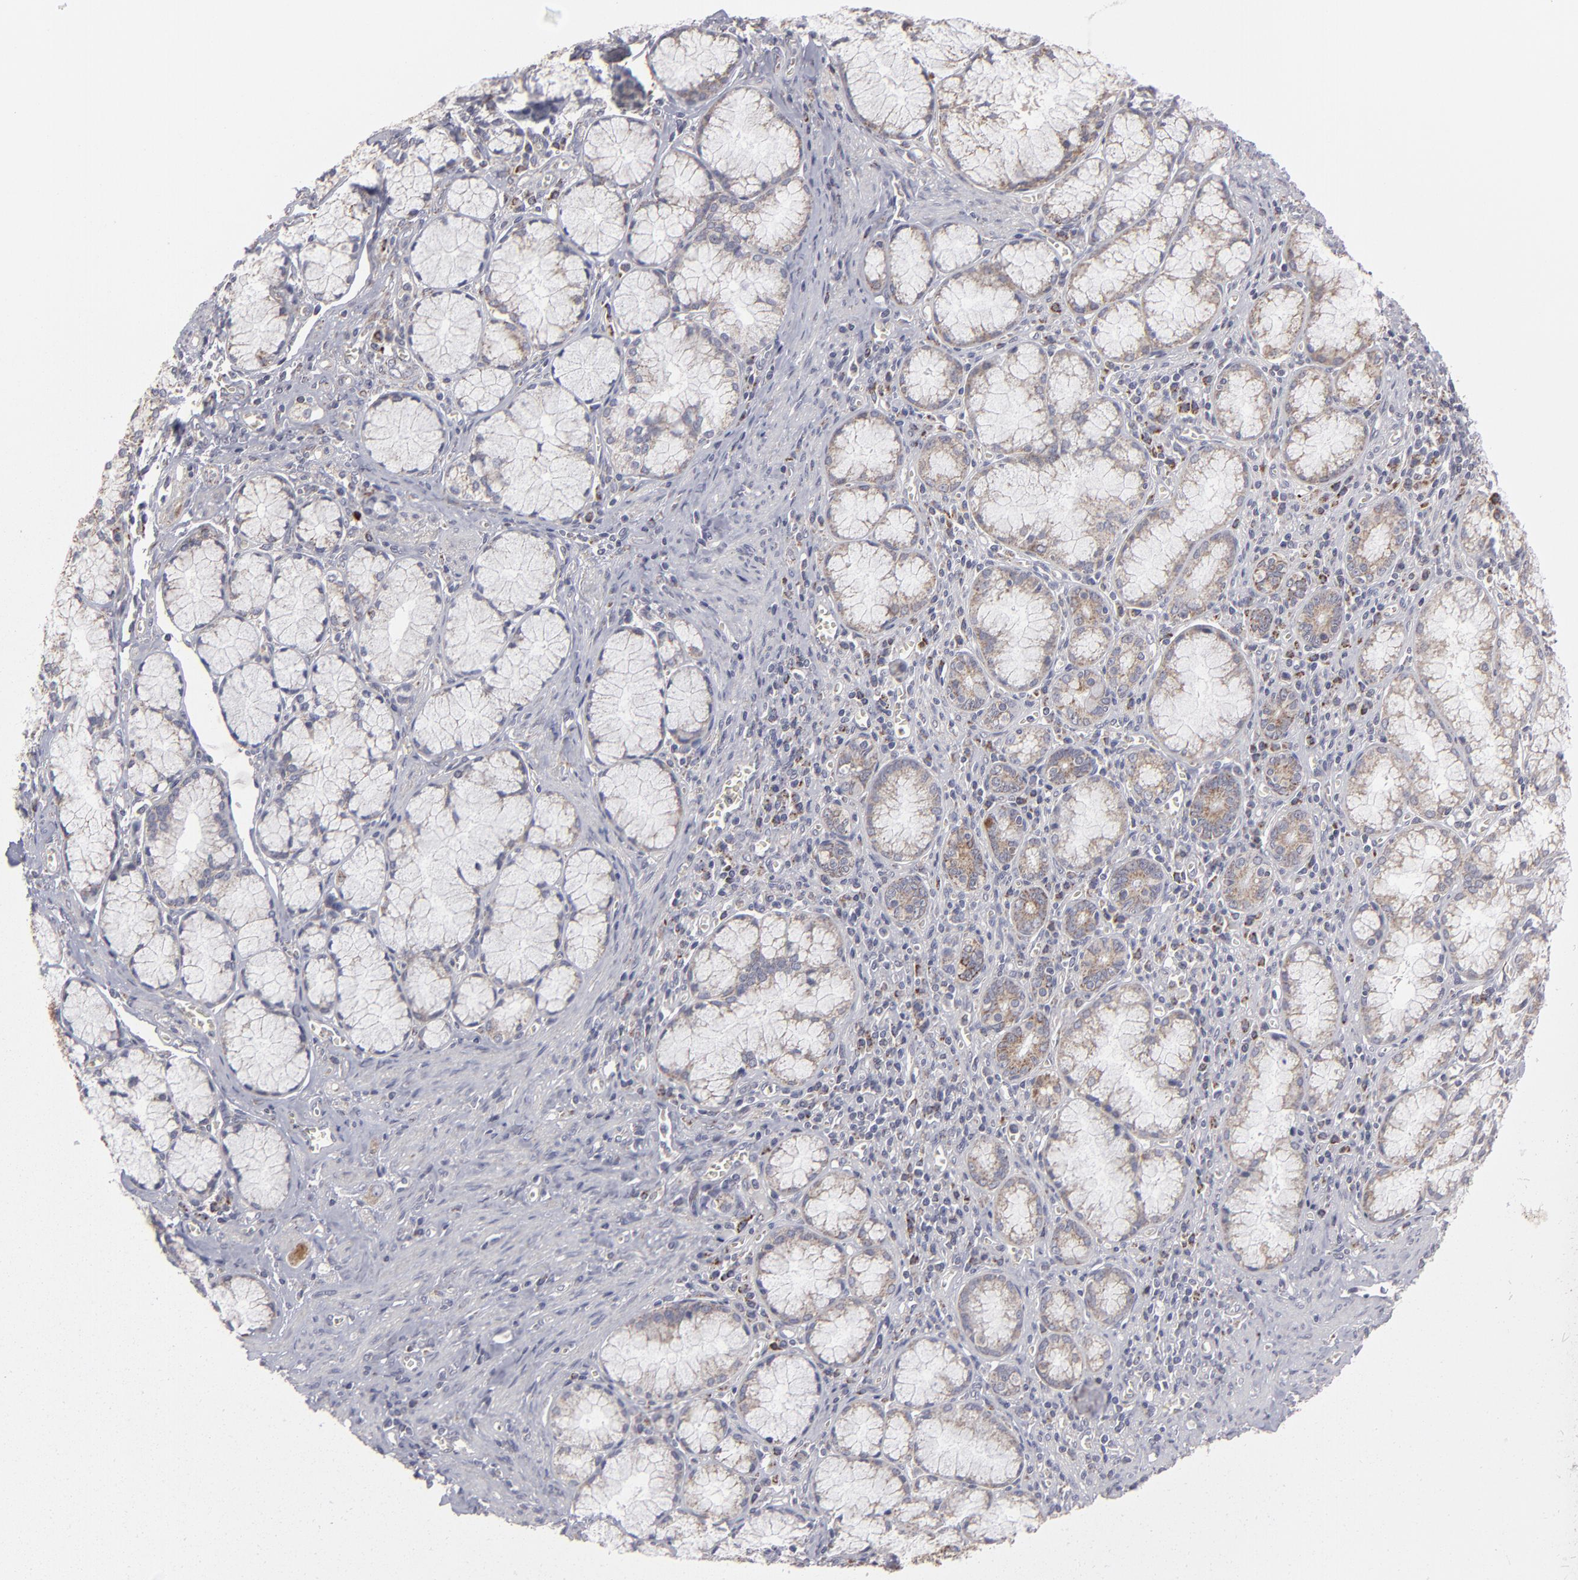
{"staining": {"intensity": "weak", "quantity": "25%-75%", "location": "cytoplasmic/membranous"}, "tissue": "pancreatic cancer", "cell_type": "Tumor cells", "image_type": "cancer", "snomed": [{"axis": "morphology", "description": "Adenocarcinoma, NOS"}, {"axis": "topography", "description": "Pancreas"}], "caption": "A brown stain shows weak cytoplasmic/membranous expression of a protein in human adenocarcinoma (pancreatic) tumor cells.", "gene": "MYOM2", "patient": {"sex": "male", "age": 77}}